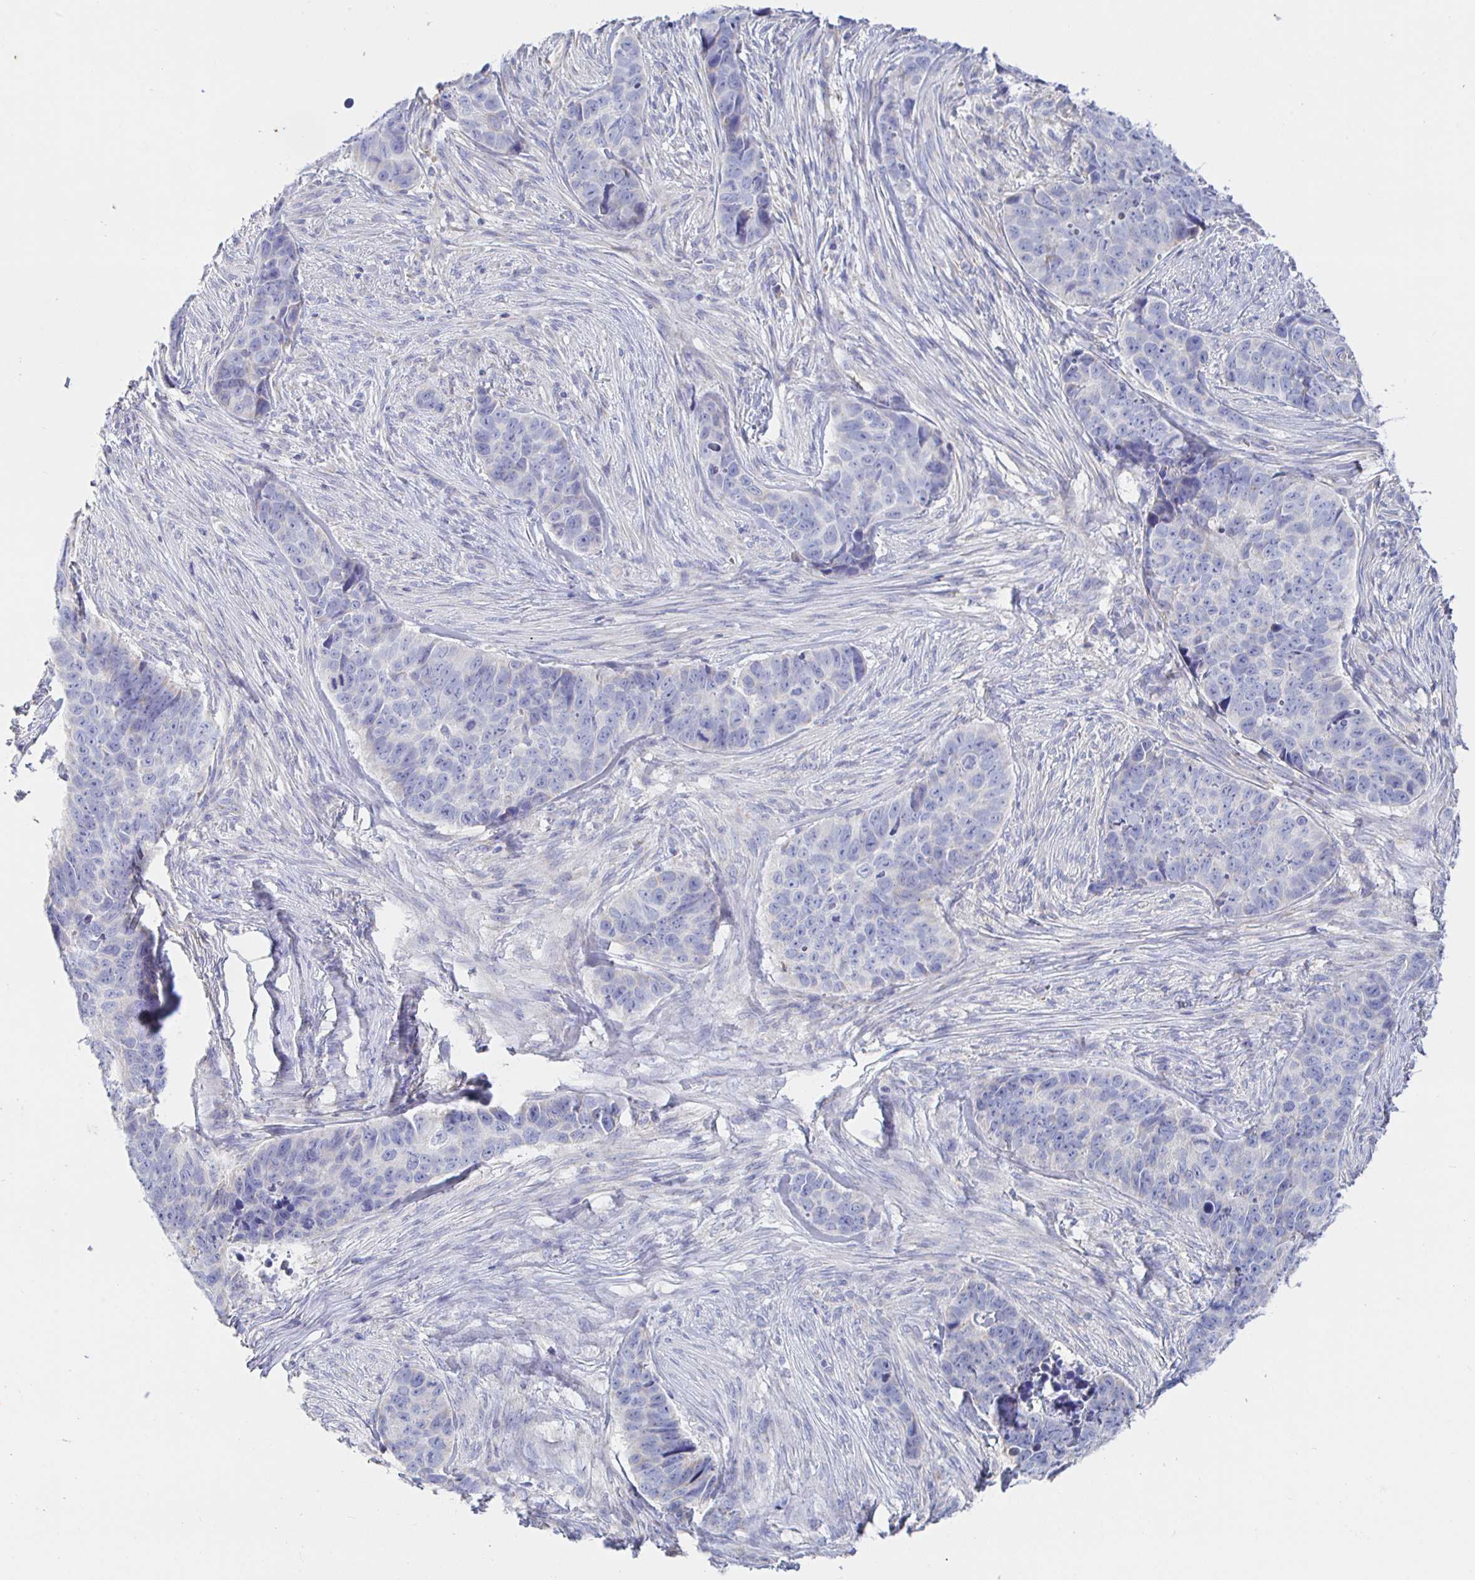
{"staining": {"intensity": "negative", "quantity": "none", "location": "none"}, "tissue": "skin cancer", "cell_type": "Tumor cells", "image_type": "cancer", "snomed": [{"axis": "morphology", "description": "Basal cell carcinoma"}, {"axis": "topography", "description": "Skin"}], "caption": "Human skin cancer (basal cell carcinoma) stained for a protein using IHC demonstrates no staining in tumor cells.", "gene": "SYNGR4", "patient": {"sex": "female", "age": 82}}